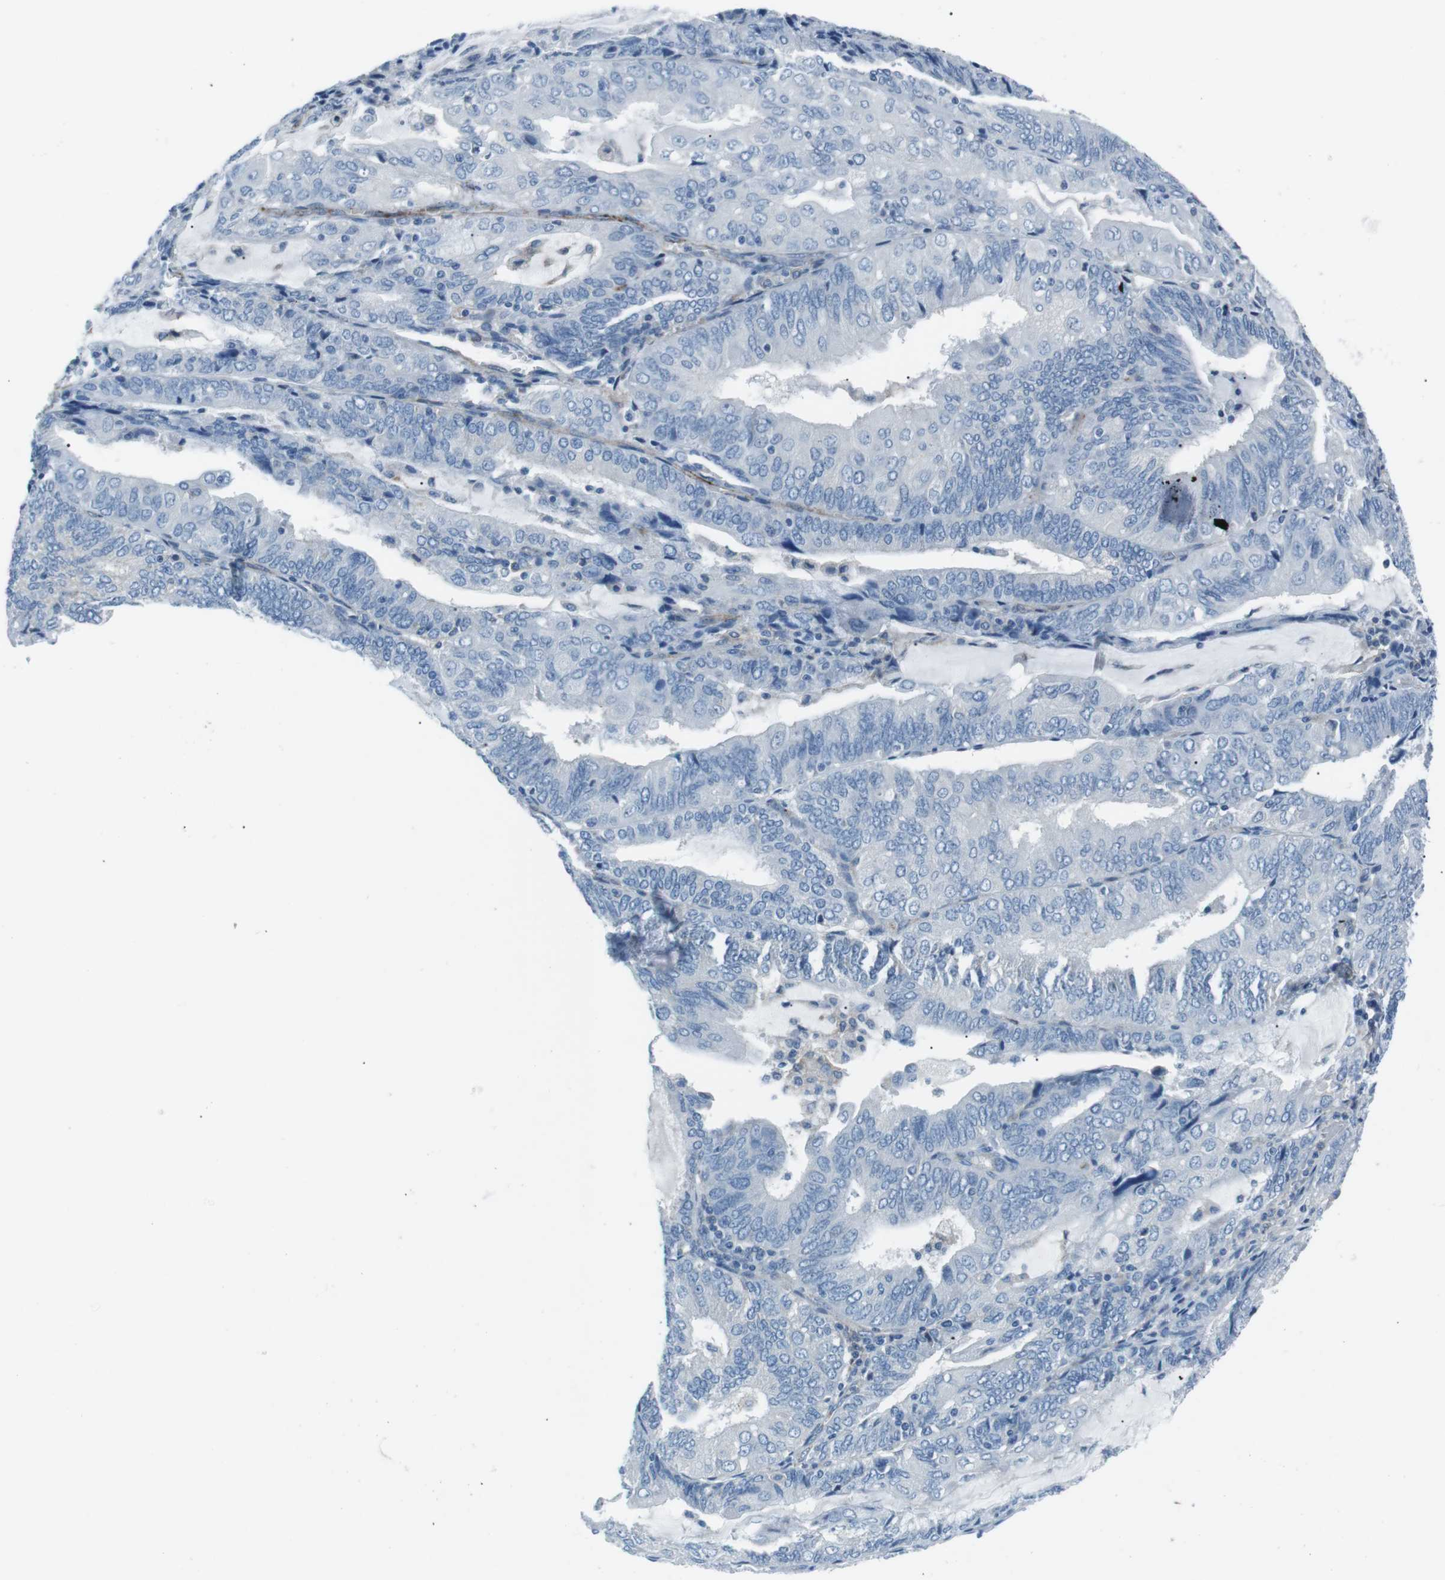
{"staining": {"intensity": "negative", "quantity": "none", "location": "none"}, "tissue": "endometrial cancer", "cell_type": "Tumor cells", "image_type": "cancer", "snomed": [{"axis": "morphology", "description": "Adenocarcinoma, NOS"}, {"axis": "topography", "description": "Endometrium"}], "caption": "Immunohistochemistry (IHC) micrograph of neoplastic tissue: adenocarcinoma (endometrial) stained with DAB (3,3'-diaminobenzidine) reveals no significant protein positivity in tumor cells. (DAB (3,3'-diaminobenzidine) immunohistochemistry (IHC) with hematoxylin counter stain).", "gene": "CSF2RA", "patient": {"sex": "female", "age": 81}}